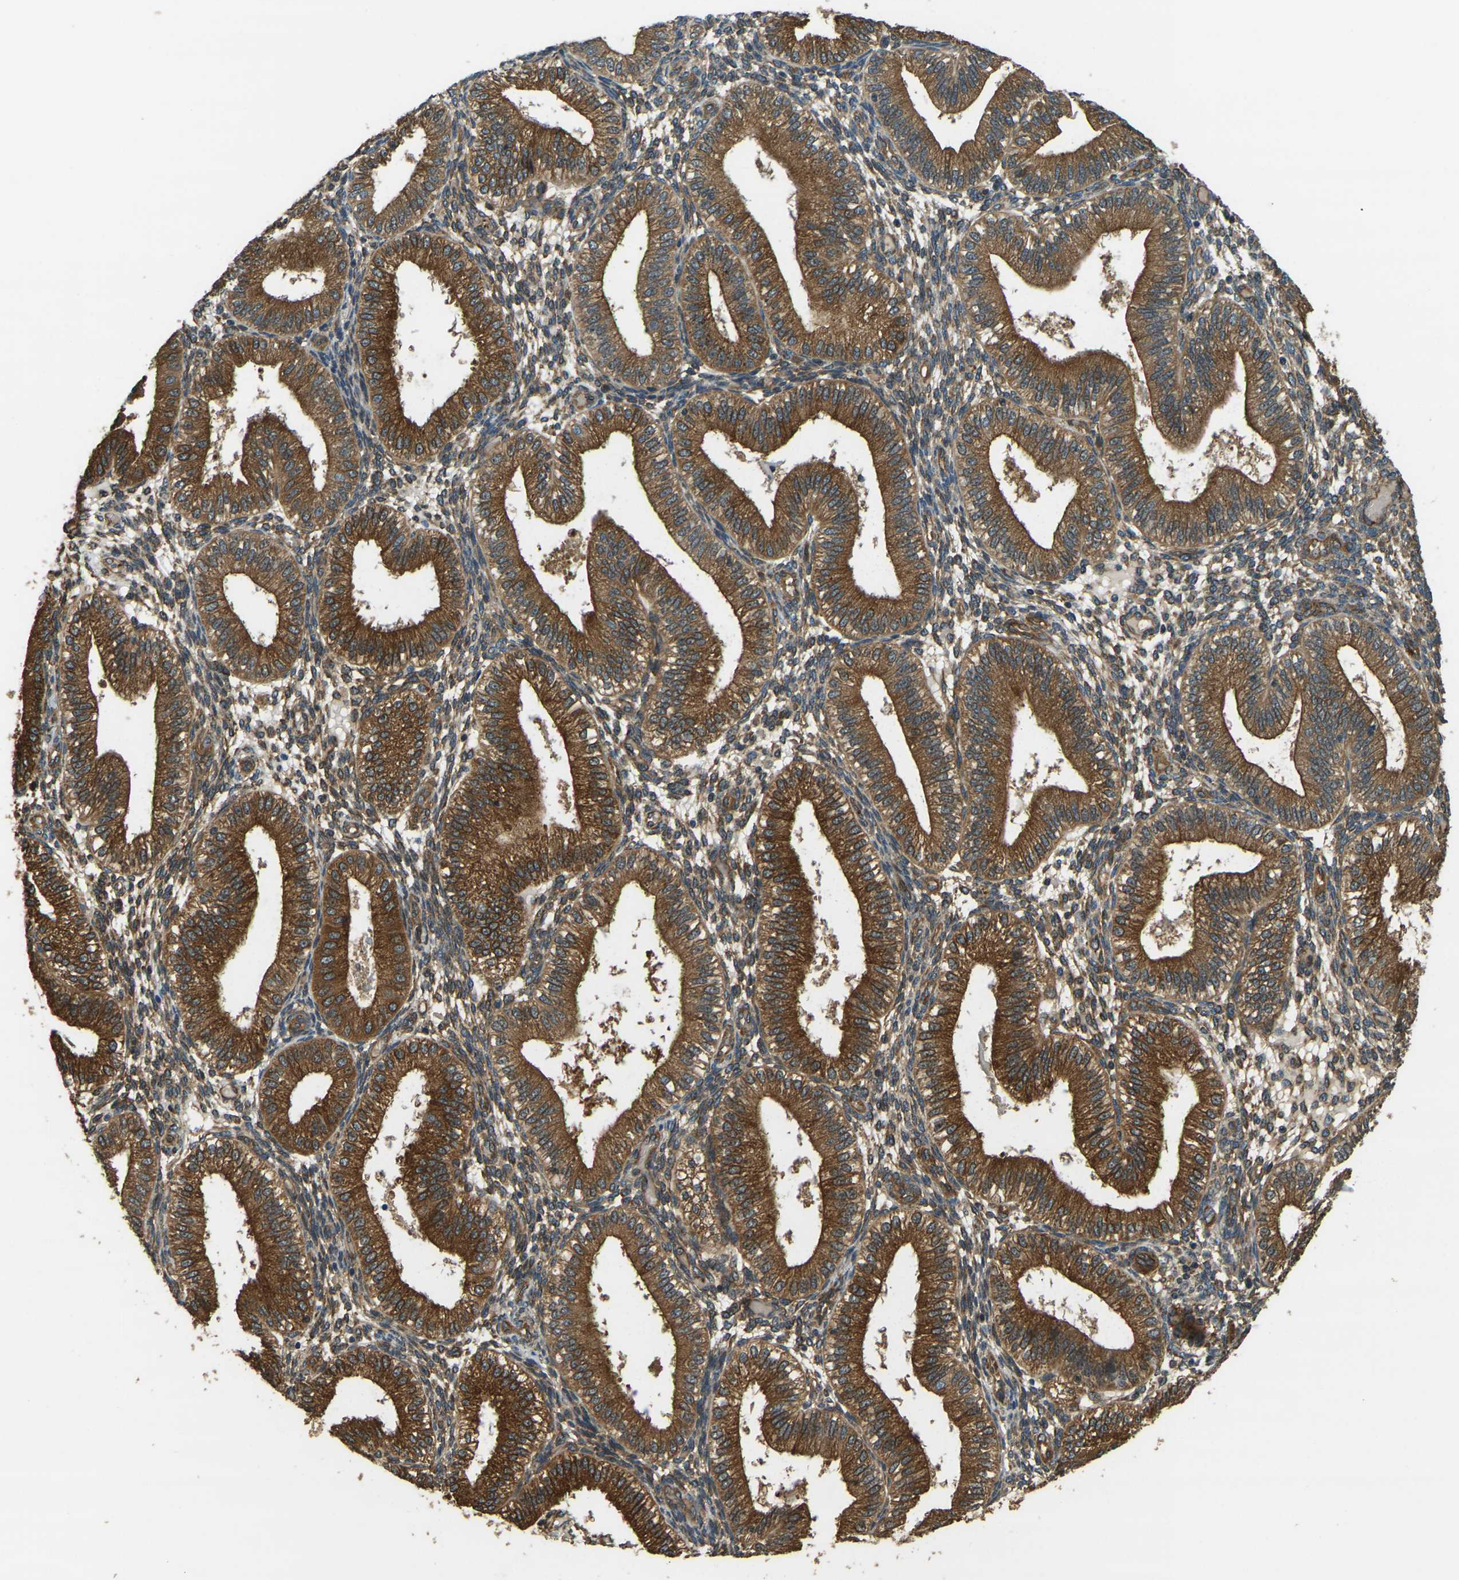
{"staining": {"intensity": "moderate", "quantity": ">75%", "location": "cytoplasmic/membranous"}, "tissue": "endometrium", "cell_type": "Cells in endometrial stroma", "image_type": "normal", "snomed": [{"axis": "morphology", "description": "Normal tissue, NOS"}, {"axis": "topography", "description": "Endometrium"}], "caption": "Immunohistochemical staining of unremarkable human endometrium reveals medium levels of moderate cytoplasmic/membranous expression in approximately >75% of cells in endometrial stroma.", "gene": "ERGIC1", "patient": {"sex": "female", "age": 39}}